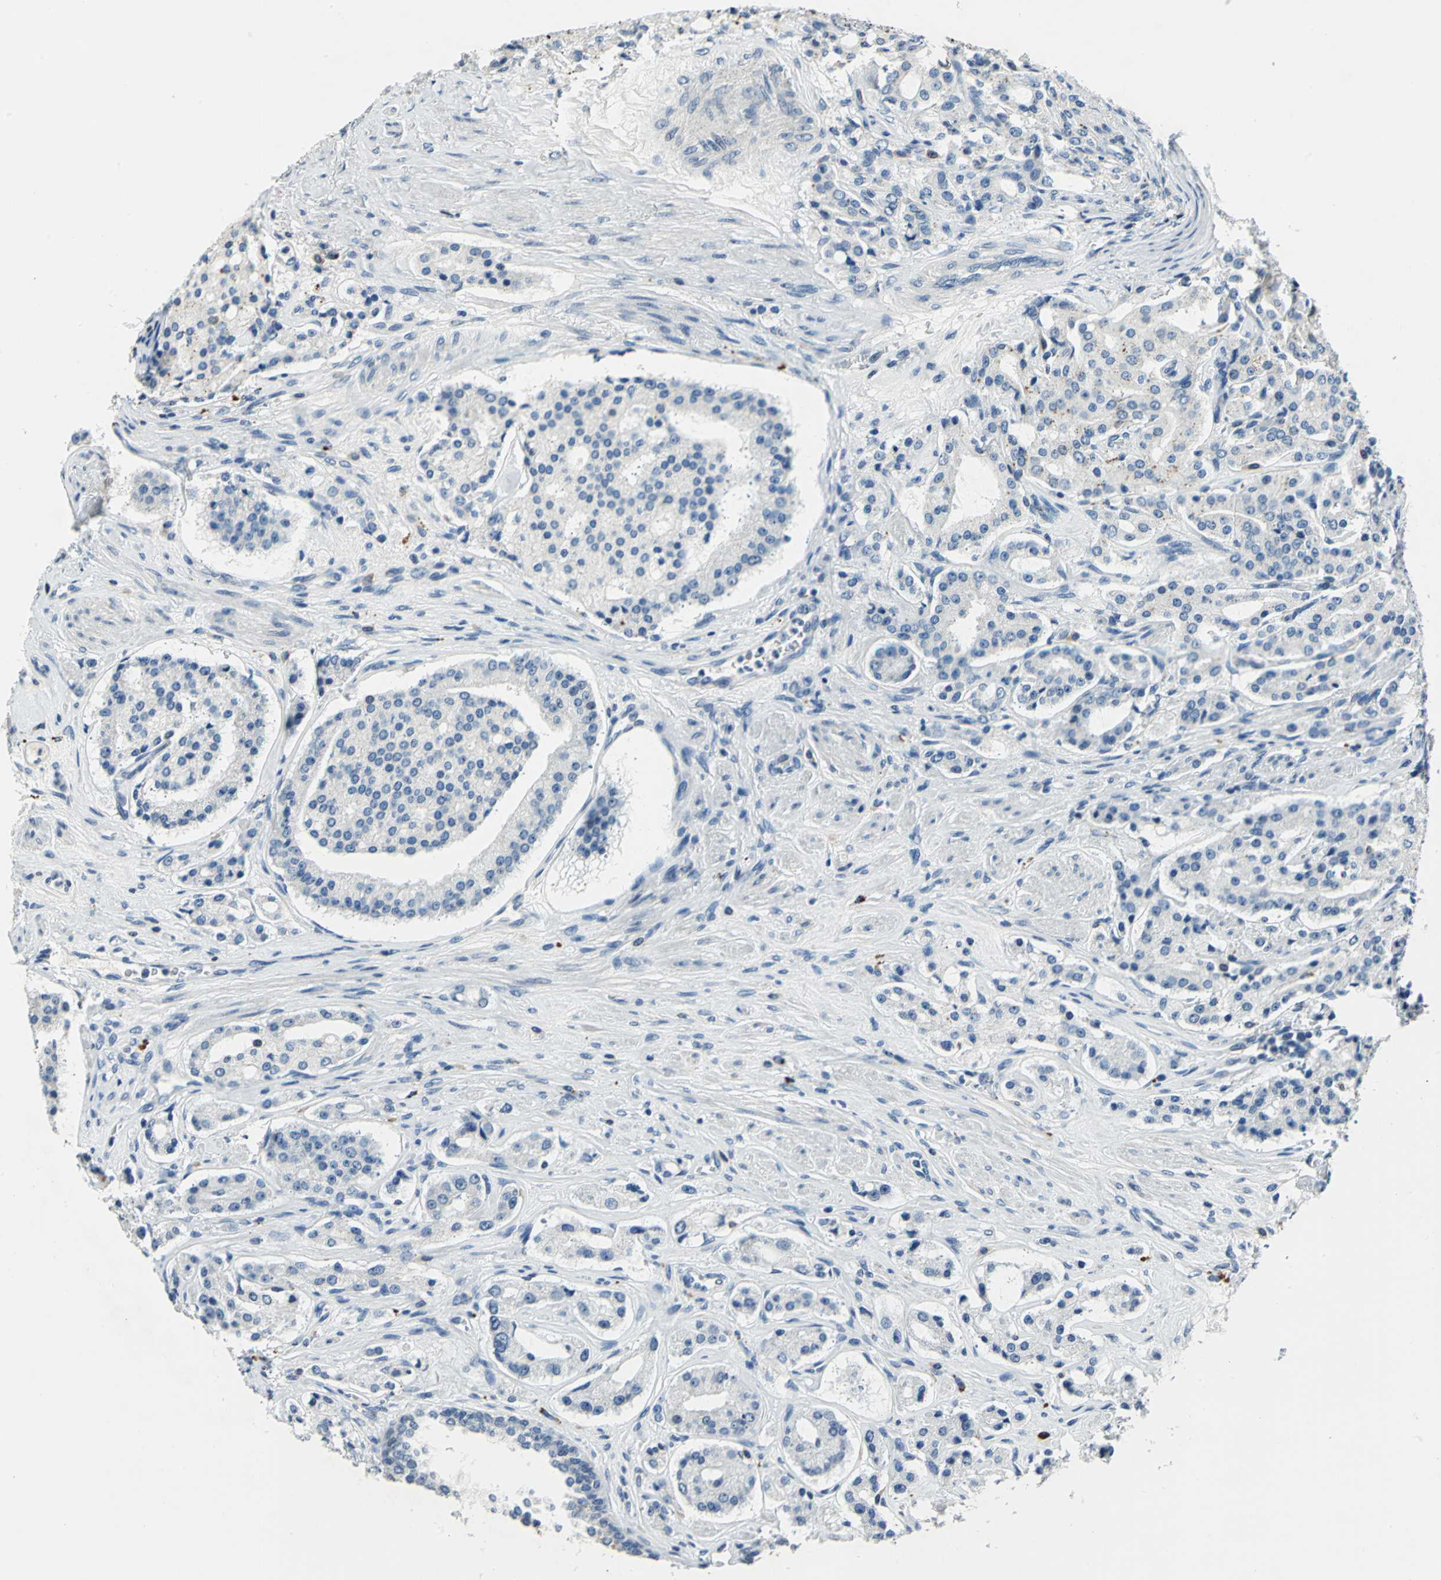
{"staining": {"intensity": "negative", "quantity": "none", "location": "none"}, "tissue": "prostate cancer", "cell_type": "Tumor cells", "image_type": "cancer", "snomed": [{"axis": "morphology", "description": "Adenocarcinoma, Medium grade"}, {"axis": "topography", "description": "Prostate"}], "caption": "Image shows no protein staining in tumor cells of prostate cancer (adenocarcinoma (medium-grade)) tissue.", "gene": "RAD17", "patient": {"sex": "male", "age": 72}}